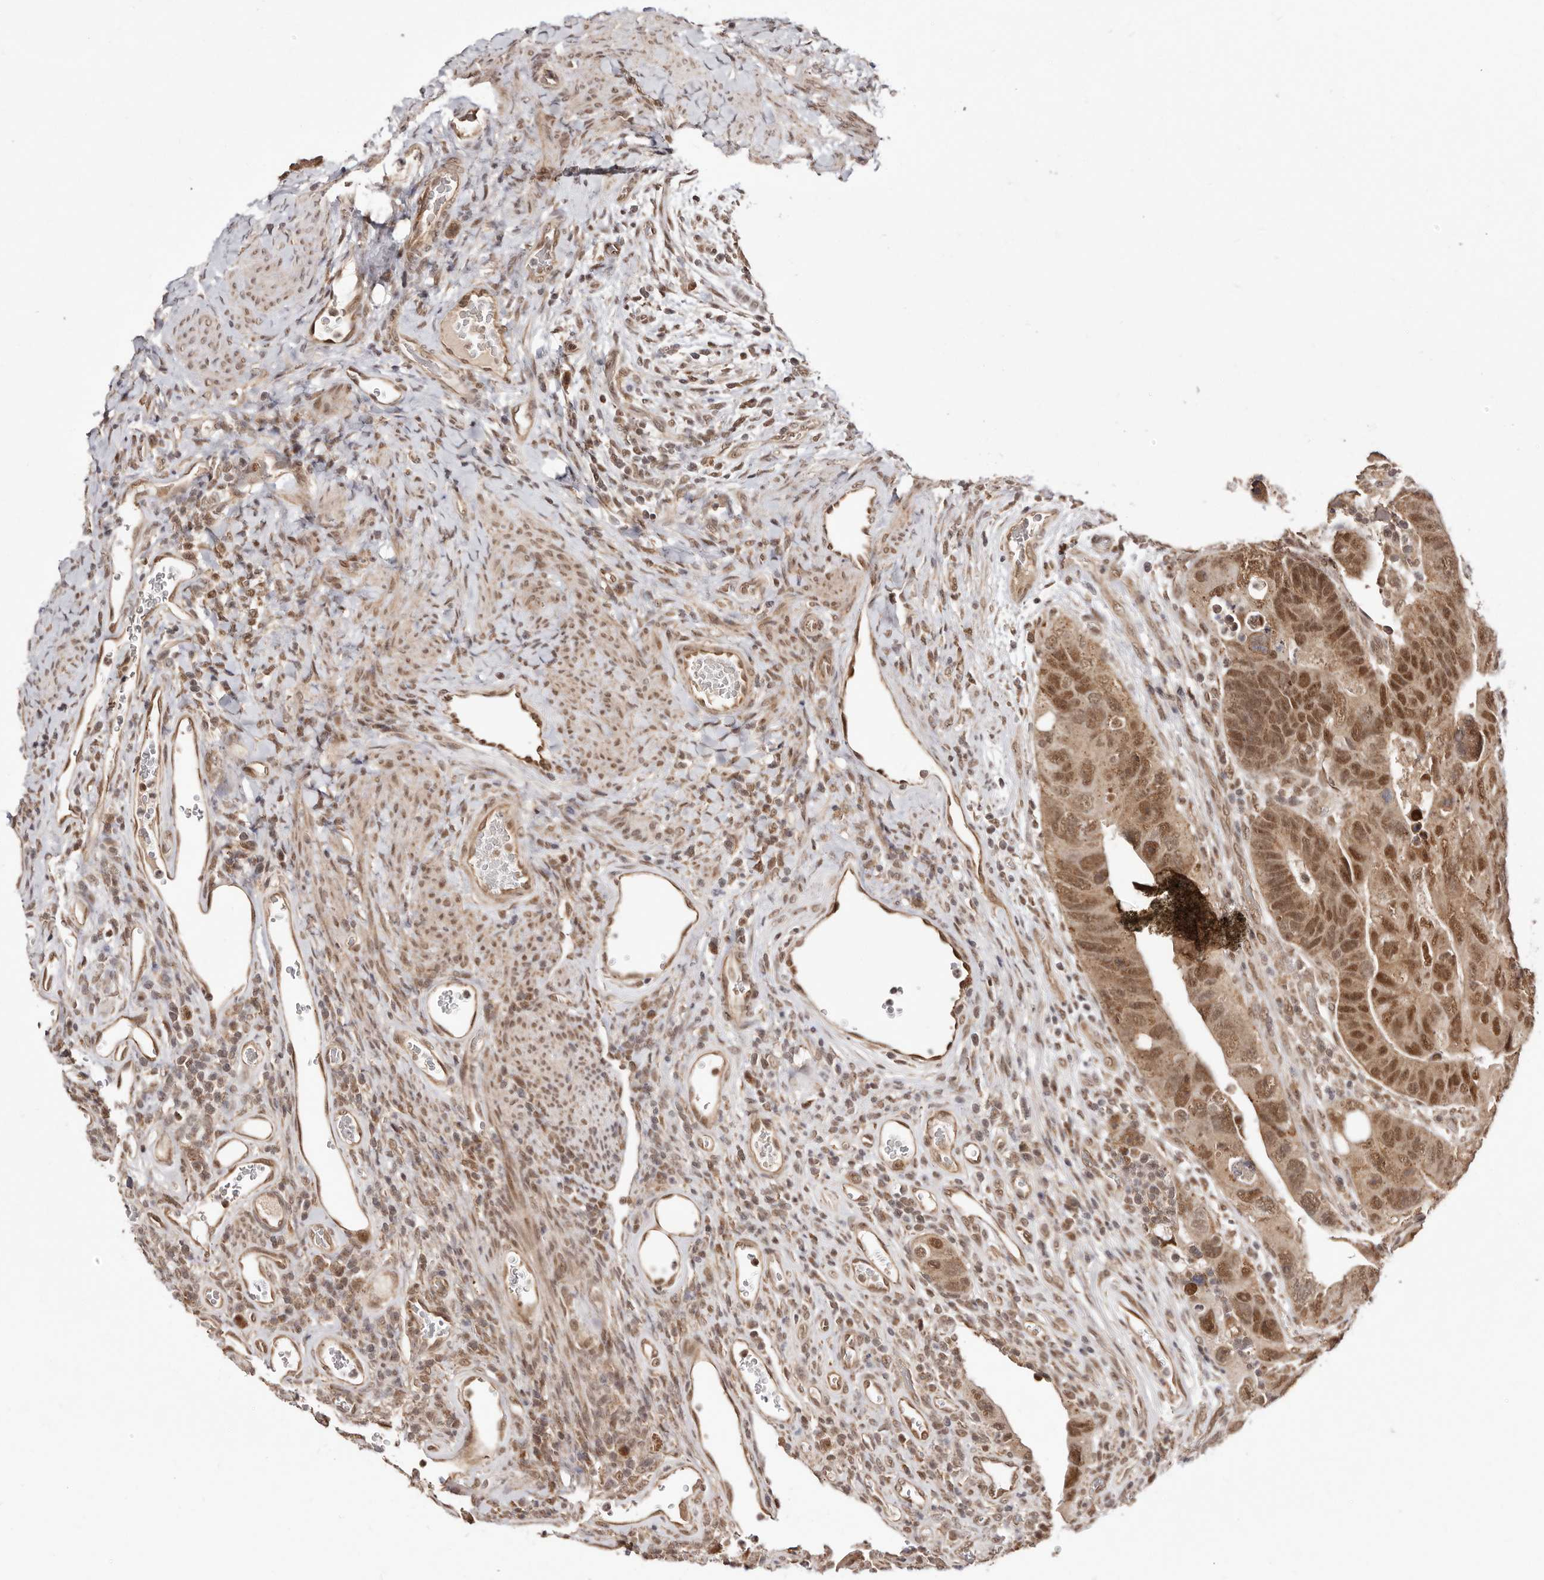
{"staining": {"intensity": "moderate", "quantity": ">75%", "location": "cytoplasmic/membranous,nuclear"}, "tissue": "colorectal cancer", "cell_type": "Tumor cells", "image_type": "cancer", "snomed": [{"axis": "morphology", "description": "Adenocarcinoma, NOS"}, {"axis": "topography", "description": "Rectum"}], "caption": "Moderate cytoplasmic/membranous and nuclear expression for a protein is seen in about >75% of tumor cells of colorectal cancer (adenocarcinoma) using immunohistochemistry (IHC).", "gene": "MED8", "patient": {"sex": "male", "age": 59}}